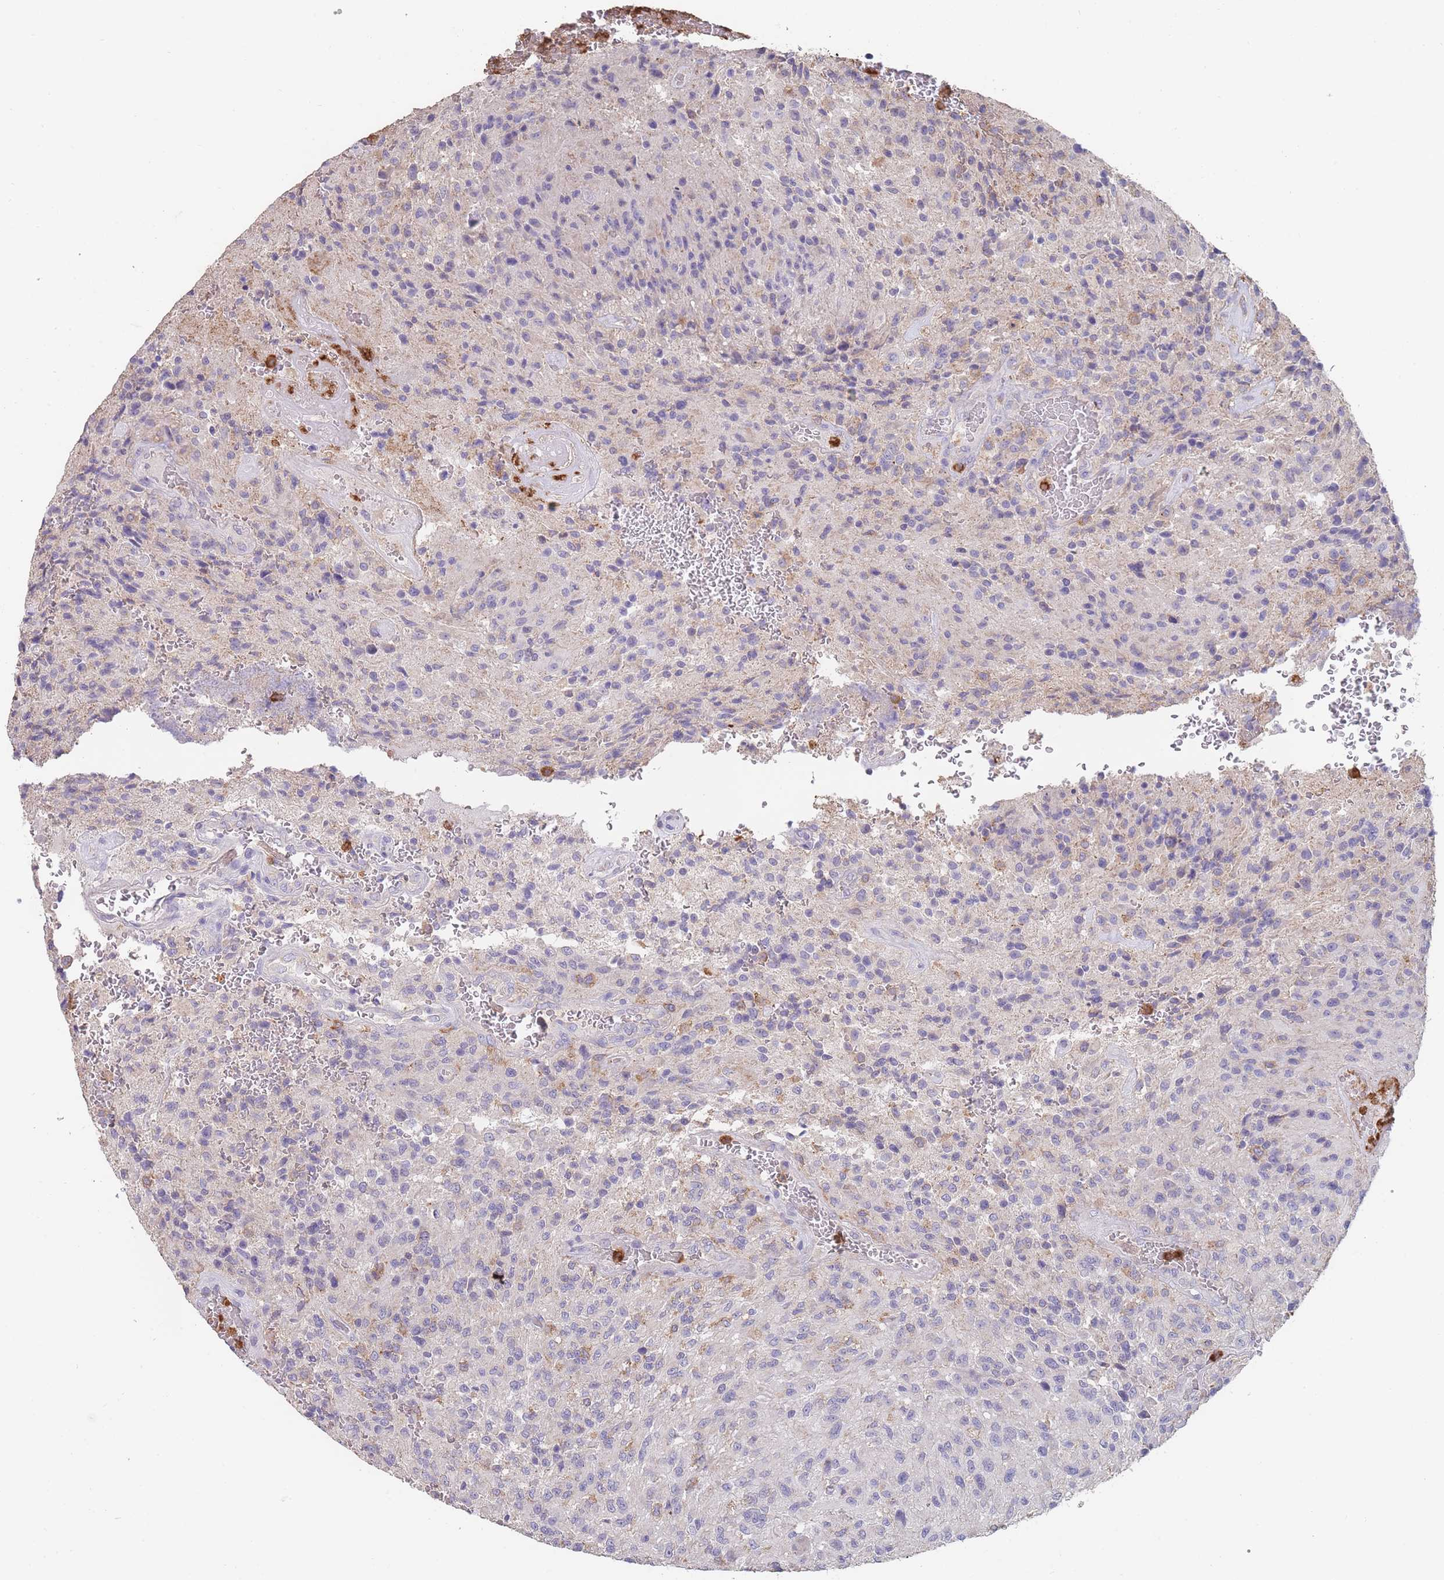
{"staining": {"intensity": "negative", "quantity": "none", "location": "none"}, "tissue": "glioma", "cell_type": "Tumor cells", "image_type": "cancer", "snomed": [{"axis": "morphology", "description": "Normal tissue, NOS"}, {"axis": "morphology", "description": "Glioma, malignant, High grade"}, {"axis": "topography", "description": "Cerebral cortex"}], "caption": "Human high-grade glioma (malignant) stained for a protein using immunohistochemistry displays no expression in tumor cells.", "gene": "CLEC12A", "patient": {"sex": "male", "age": 56}}